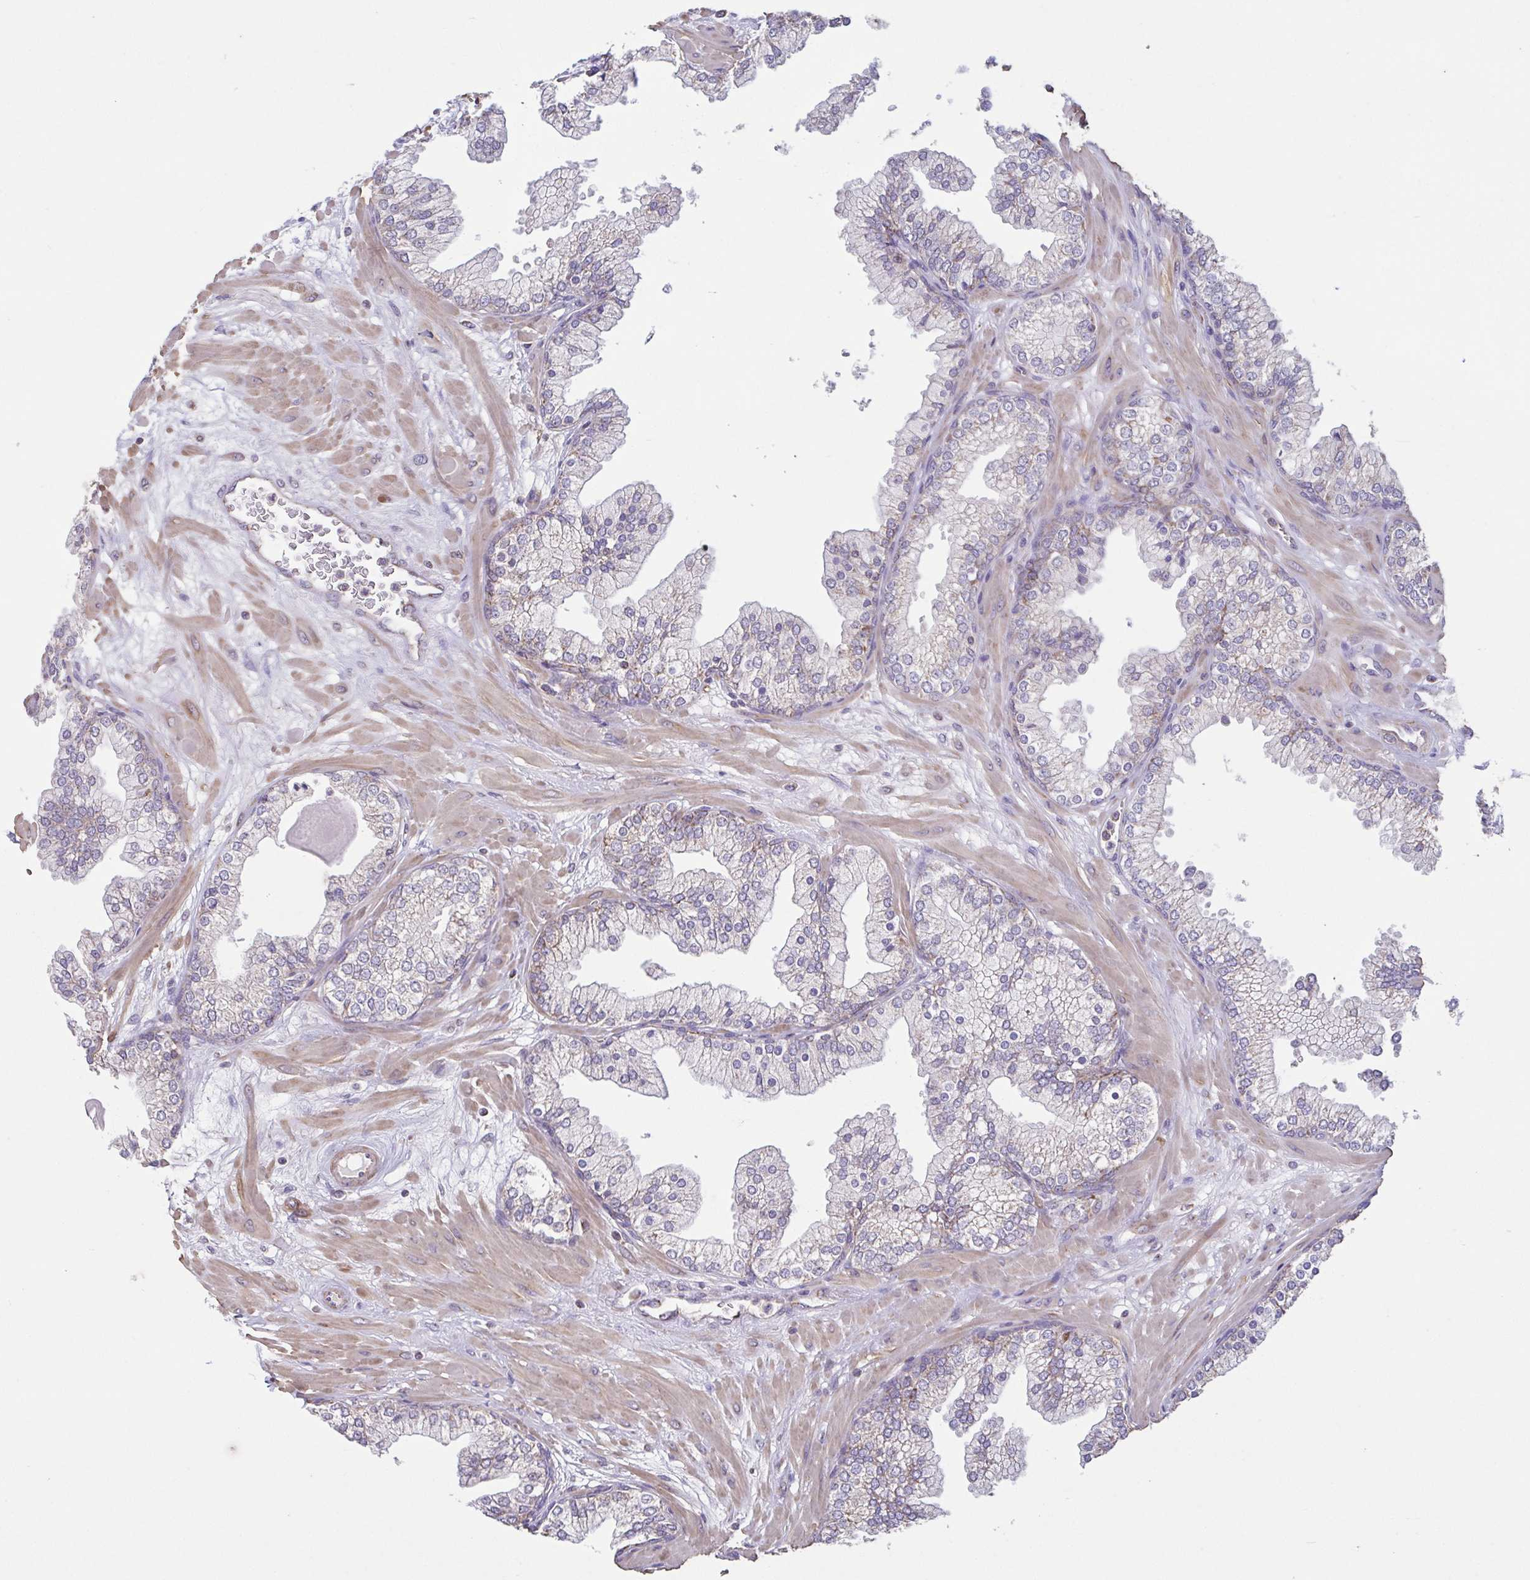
{"staining": {"intensity": "moderate", "quantity": "25%-75%", "location": "cytoplasmic/membranous"}, "tissue": "prostate", "cell_type": "Glandular cells", "image_type": "normal", "snomed": [{"axis": "morphology", "description": "Normal tissue, NOS"}, {"axis": "topography", "description": "Prostate"}, {"axis": "topography", "description": "Peripheral nerve tissue"}], "caption": "Approximately 25%-75% of glandular cells in normal prostate reveal moderate cytoplasmic/membranous protein positivity as visualized by brown immunohistochemical staining.", "gene": "DIP2B", "patient": {"sex": "male", "age": 61}}